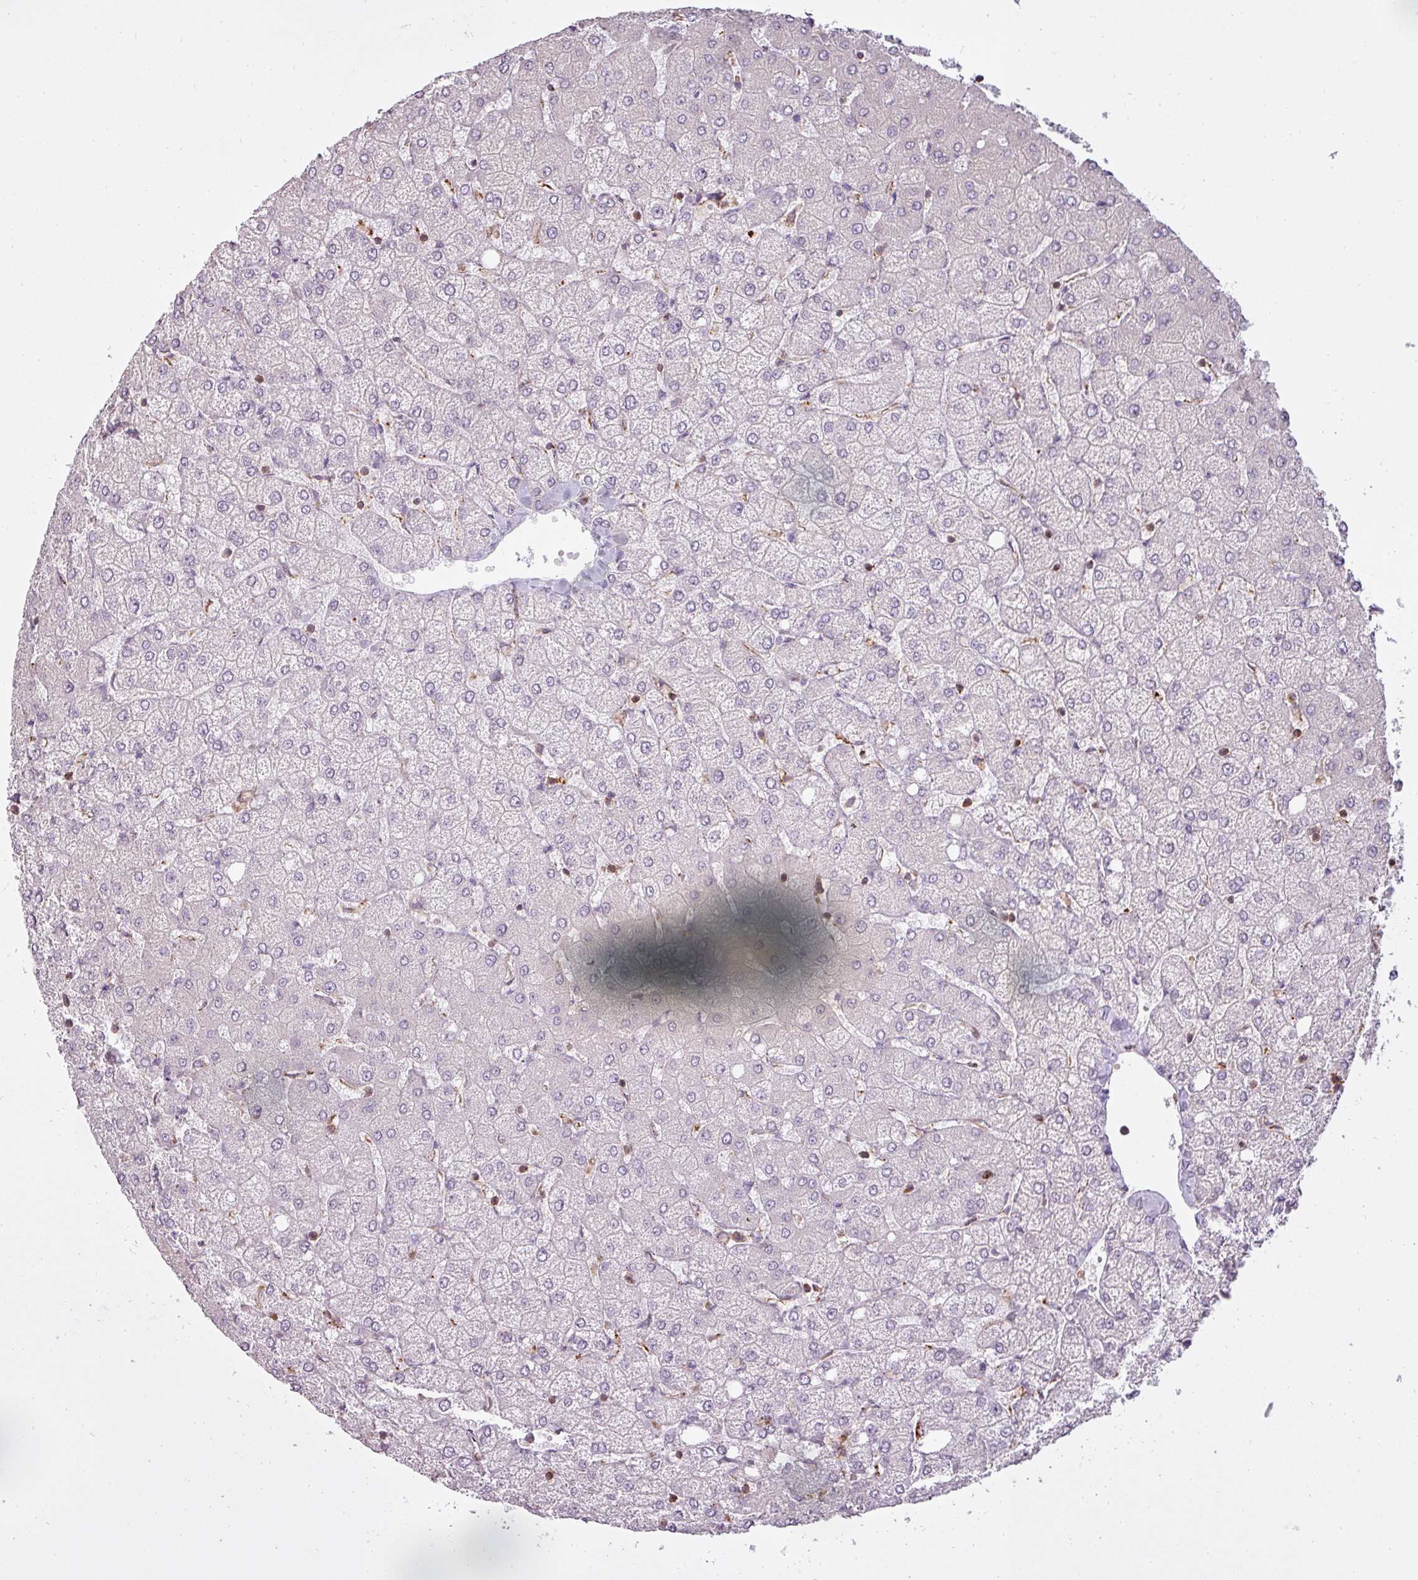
{"staining": {"intensity": "negative", "quantity": "none", "location": "none"}, "tissue": "liver", "cell_type": "Cholangiocytes", "image_type": "normal", "snomed": [{"axis": "morphology", "description": "Normal tissue, NOS"}, {"axis": "topography", "description": "Liver"}], "caption": "Immunohistochemistry histopathology image of normal liver: human liver stained with DAB (3,3'-diaminobenzidine) exhibits no significant protein staining in cholangiocytes. (DAB immunohistochemistry visualized using brightfield microscopy, high magnification).", "gene": "STK4", "patient": {"sex": "female", "age": 54}}